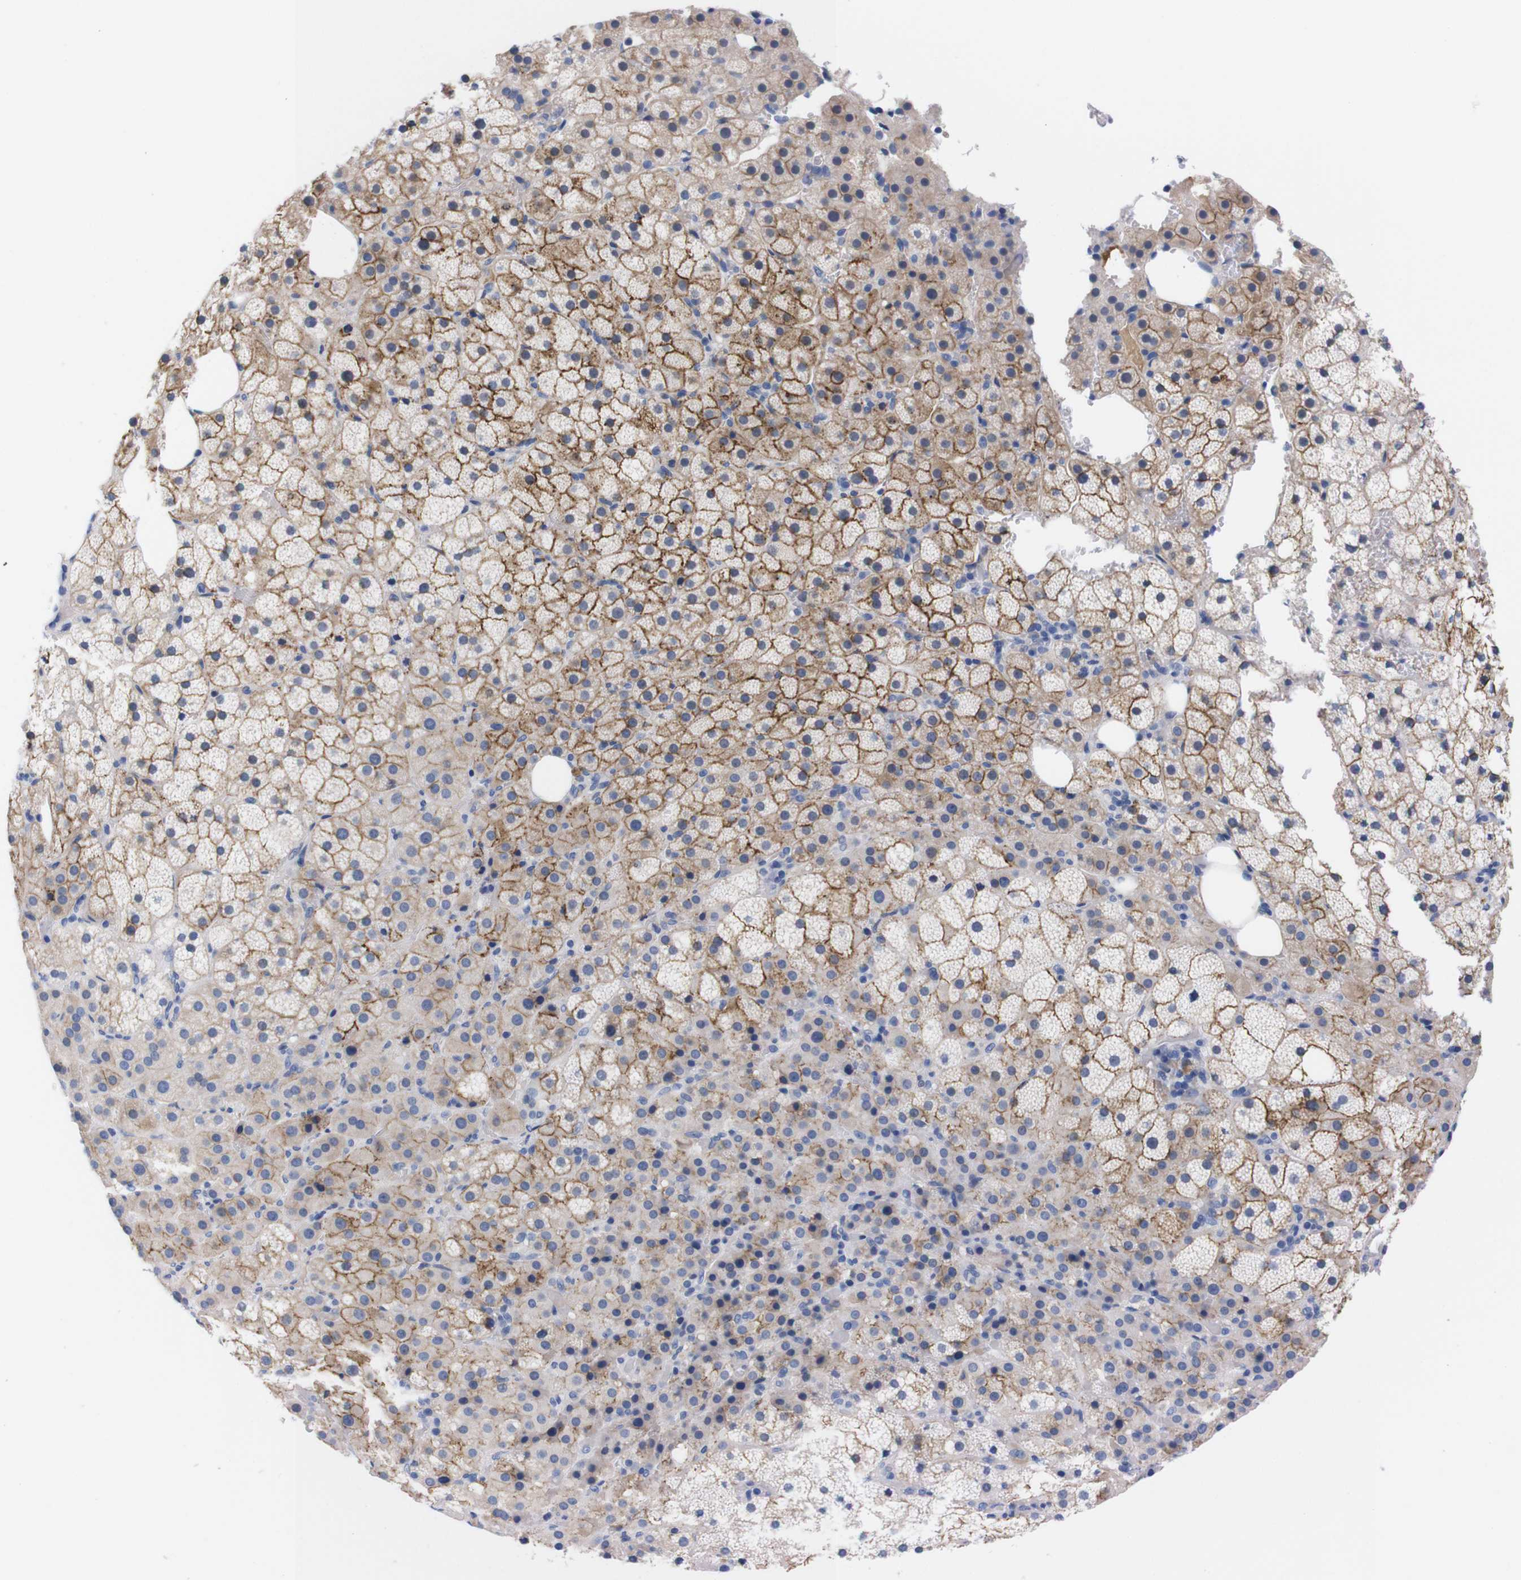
{"staining": {"intensity": "moderate", "quantity": "25%-75%", "location": "cytoplasmic/membranous"}, "tissue": "adrenal gland", "cell_type": "Glandular cells", "image_type": "normal", "snomed": [{"axis": "morphology", "description": "Normal tissue, NOS"}, {"axis": "topography", "description": "Adrenal gland"}], "caption": "Immunohistochemistry of unremarkable human adrenal gland demonstrates medium levels of moderate cytoplasmic/membranous staining in about 25%-75% of glandular cells.", "gene": "FAM210A", "patient": {"sex": "female", "age": 59}}